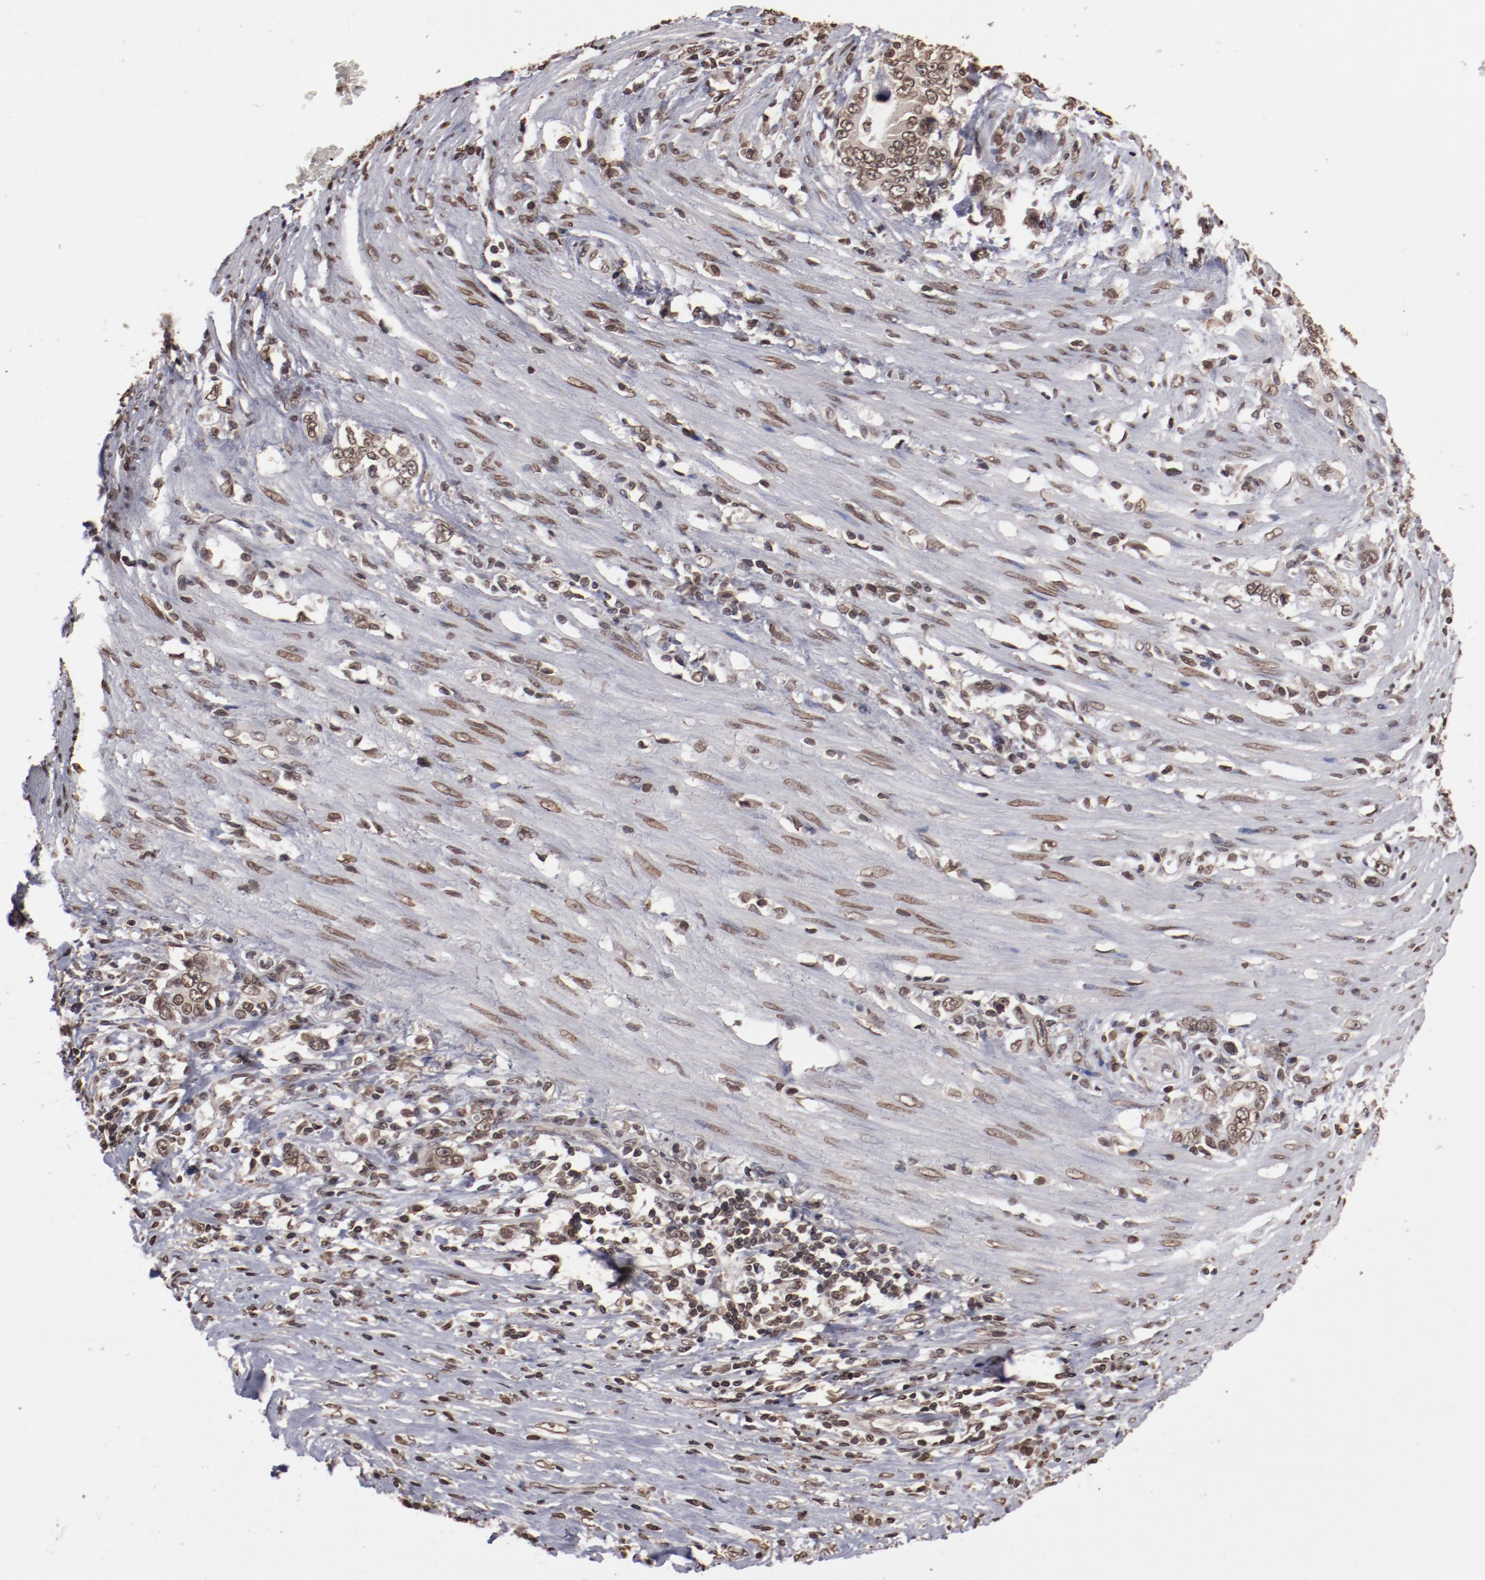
{"staining": {"intensity": "weak", "quantity": ">75%", "location": "nuclear"}, "tissue": "stomach cancer", "cell_type": "Tumor cells", "image_type": "cancer", "snomed": [{"axis": "morphology", "description": "Adenocarcinoma, NOS"}, {"axis": "topography", "description": "Stomach, lower"}], "caption": "Stomach adenocarcinoma stained for a protein shows weak nuclear positivity in tumor cells.", "gene": "AKT1", "patient": {"sex": "female", "age": 72}}